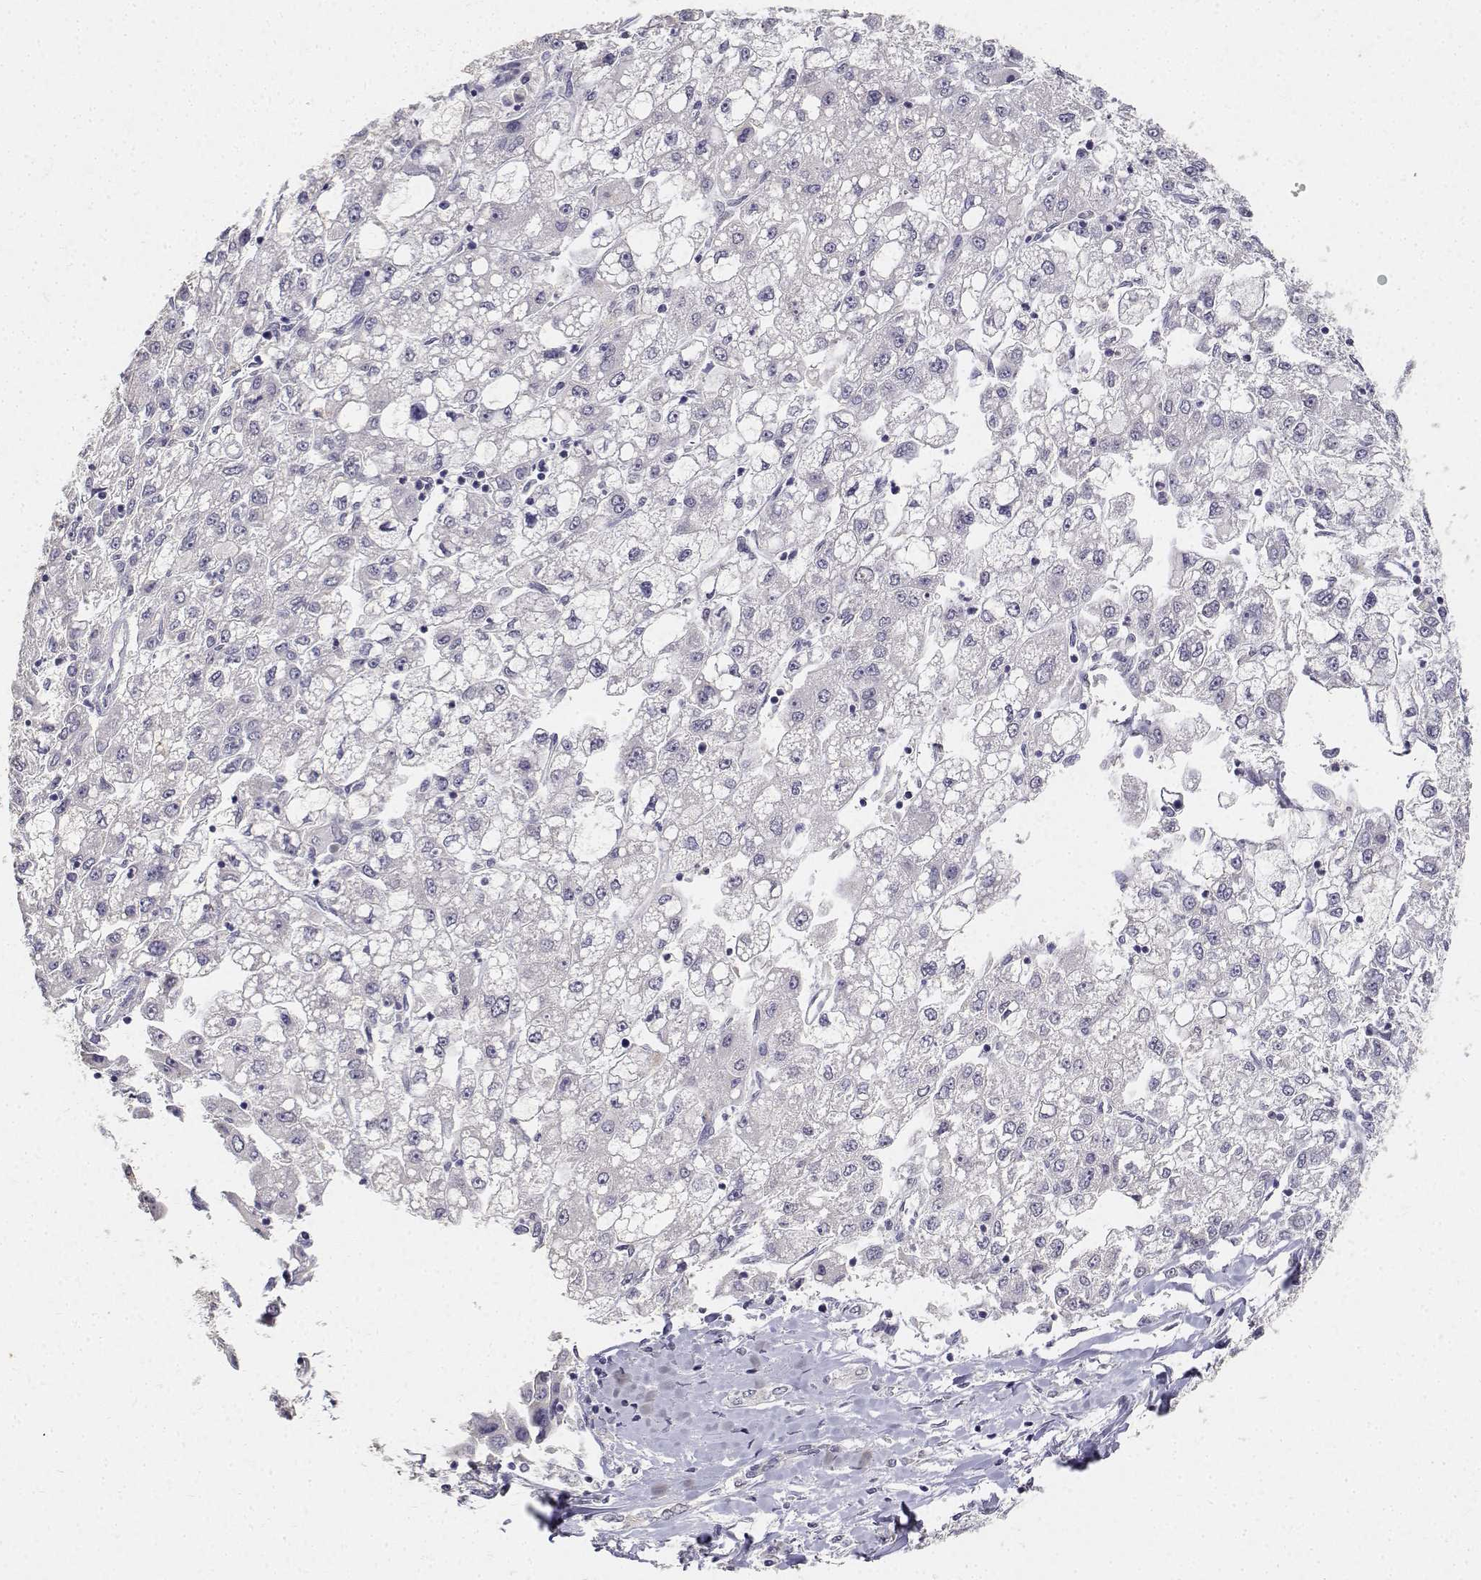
{"staining": {"intensity": "negative", "quantity": "none", "location": "none"}, "tissue": "liver cancer", "cell_type": "Tumor cells", "image_type": "cancer", "snomed": [{"axis": "morphology", "description": "Carcinoma, Hepatocellular, NOS"}, {"axis": "topography", "description": "Liver"}], "caption": "The immunohistochemistry image has no significant staining in tumor cells of liver cancer tissue.", "gene": "PAEP", "patient": {"sex": "male", "age": 40}}